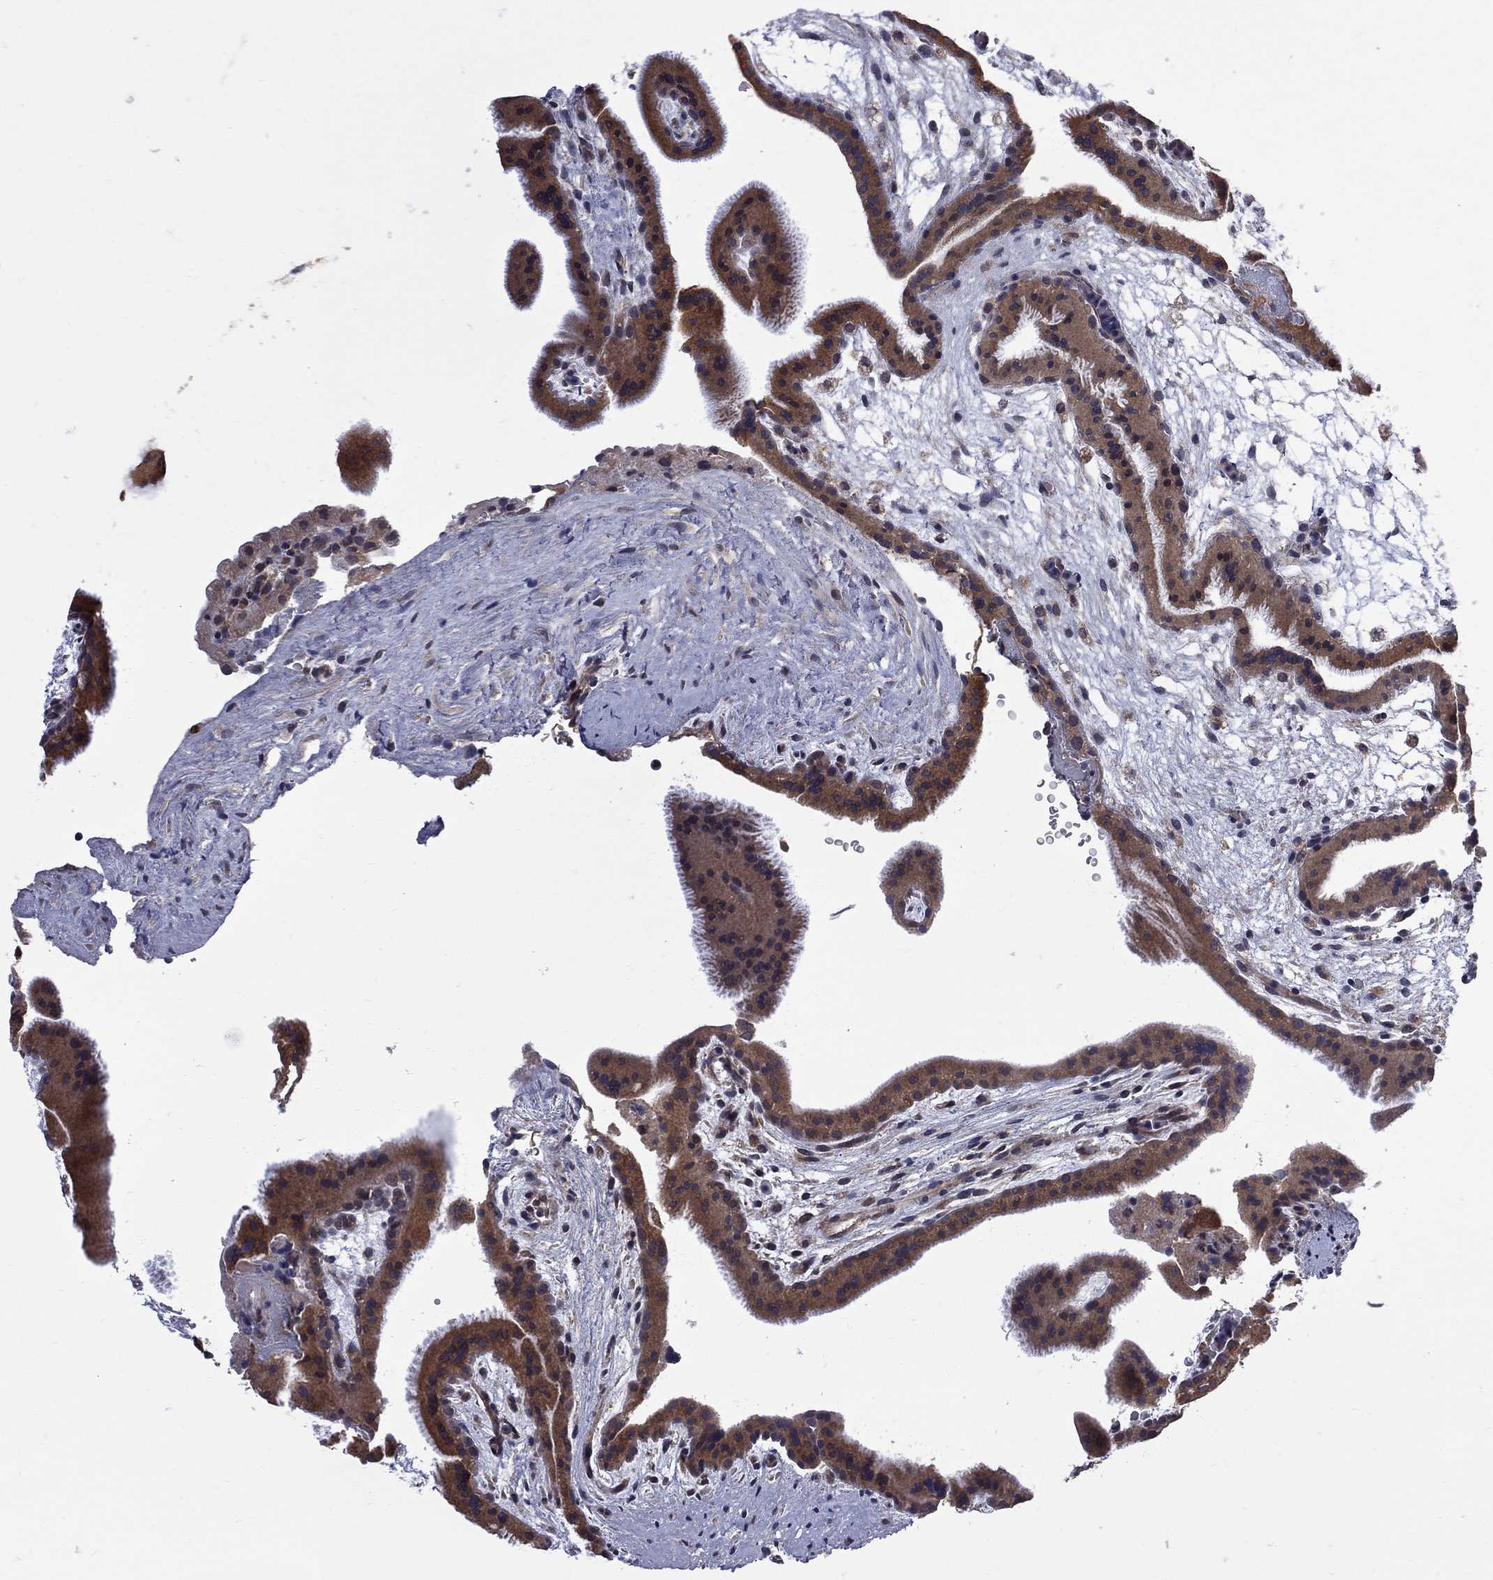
{"staining": {"intensity": "moderate", "quantity": ">75%", "location": "cytoplasmic/membranous"}, "tissue": "placenta", "cell_type": "Decidual cells", "image_type": "normal", "snomed": [{"axis": "morphology", "description": "Normal tissue, NOS"}, {"axis": "topography", "description": "Placenta"}], "caption": "The photomicrograph exhibits immunohistochemical staining of unremarkable placenta. There is moderate cytoplasmic/membranous staining is seen in approximately >75% of decidual cells.", "gene": "CNOT11", "patient": {"sex": "female", "age": 19}}